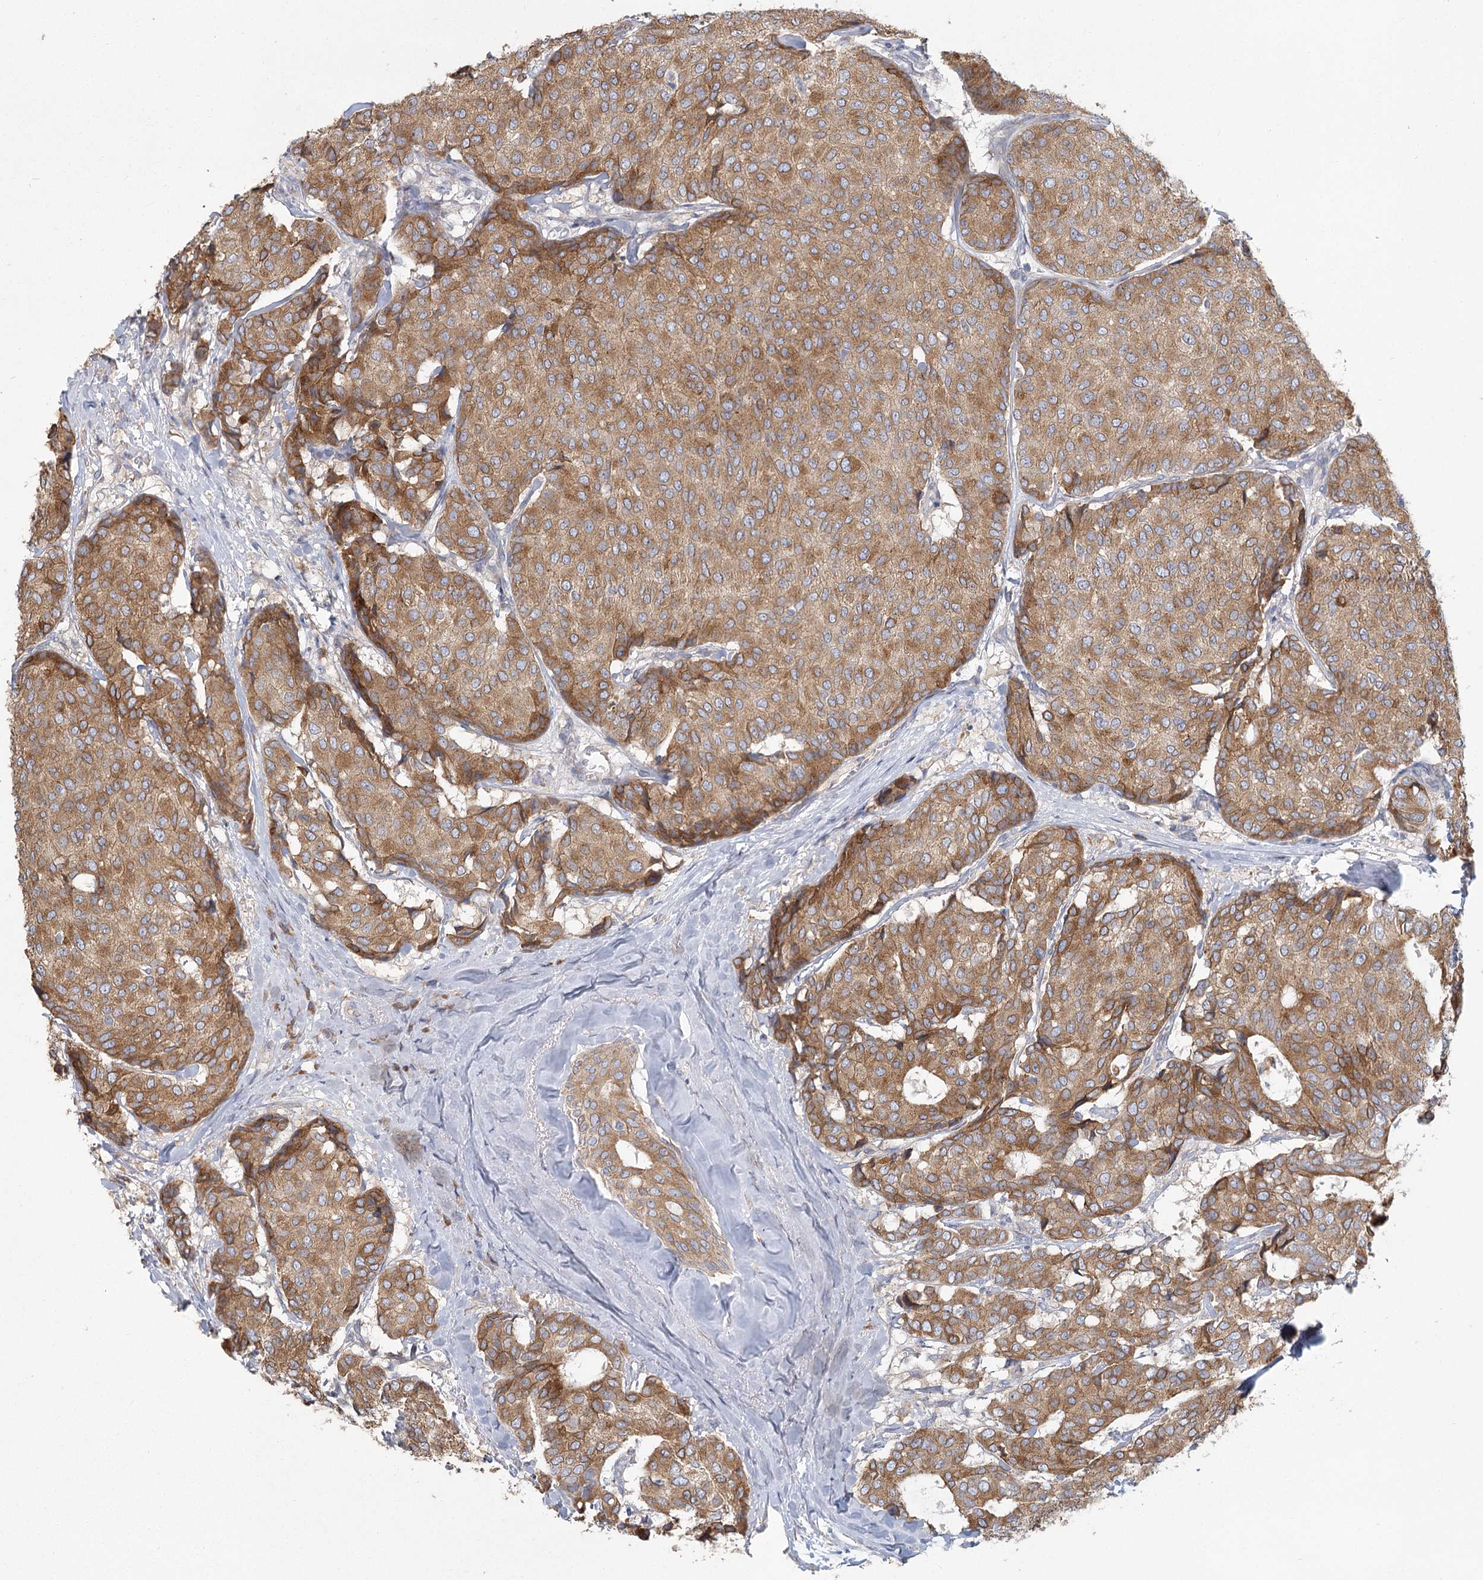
{"staining": {"intensity": "moderate", "quantity": ">75%", "location": "cytoplasmic/membranous"}, "tissue": "breast cancer", "cell_type": "Tumor cells", "image_type": "cancer", "snomed": [{"axis": "morphology", "description": "Duct carcinoma"}, {"axis": "topography", "description": "Breast"}], "caption": "This is an image of immunohistochemistry staining of breast cancer (infiltrating ductal carcinoma), which shows moderate positivity in the cytoplasmic/membranous of tumor cells.", "gene": "CNTLN", "patient": {"sex": "female", "age": 75}}